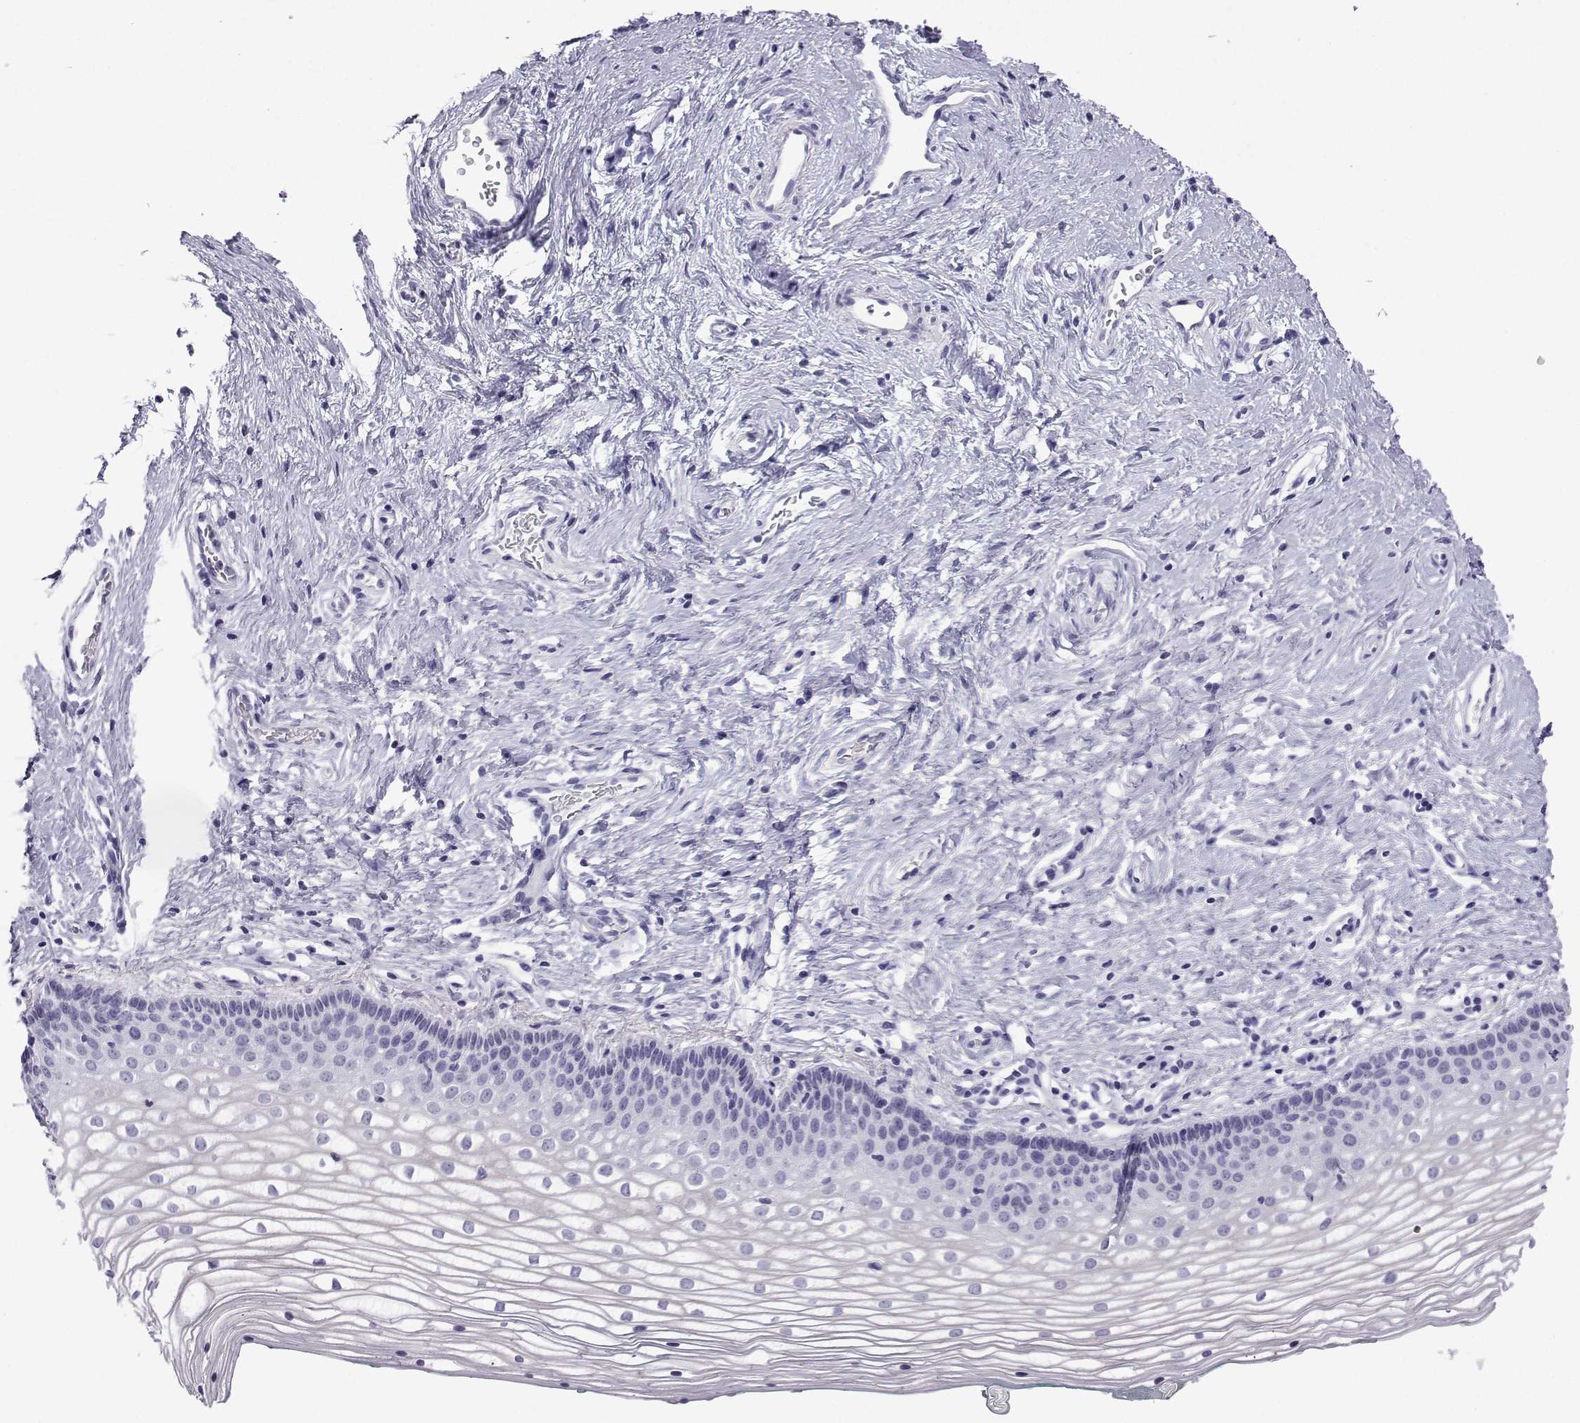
{"staining": {"intensity": "negative", "quantity": "none", "location": "none"}, "tissue": "vagina", "cell_type": "Squamous epithelial cells", "image_type": "normal", "snomed": [{"axis": "morphology", "description": "Normal tissue, NOS"}, {"axis": "topography", "description": "Vagina"}], "caption": "IHC of unremarkable vagina reveals no expression in squamous epithelial cells.", "gene": "TRIM46", "patient": {"sex": "female", "age": 36}}